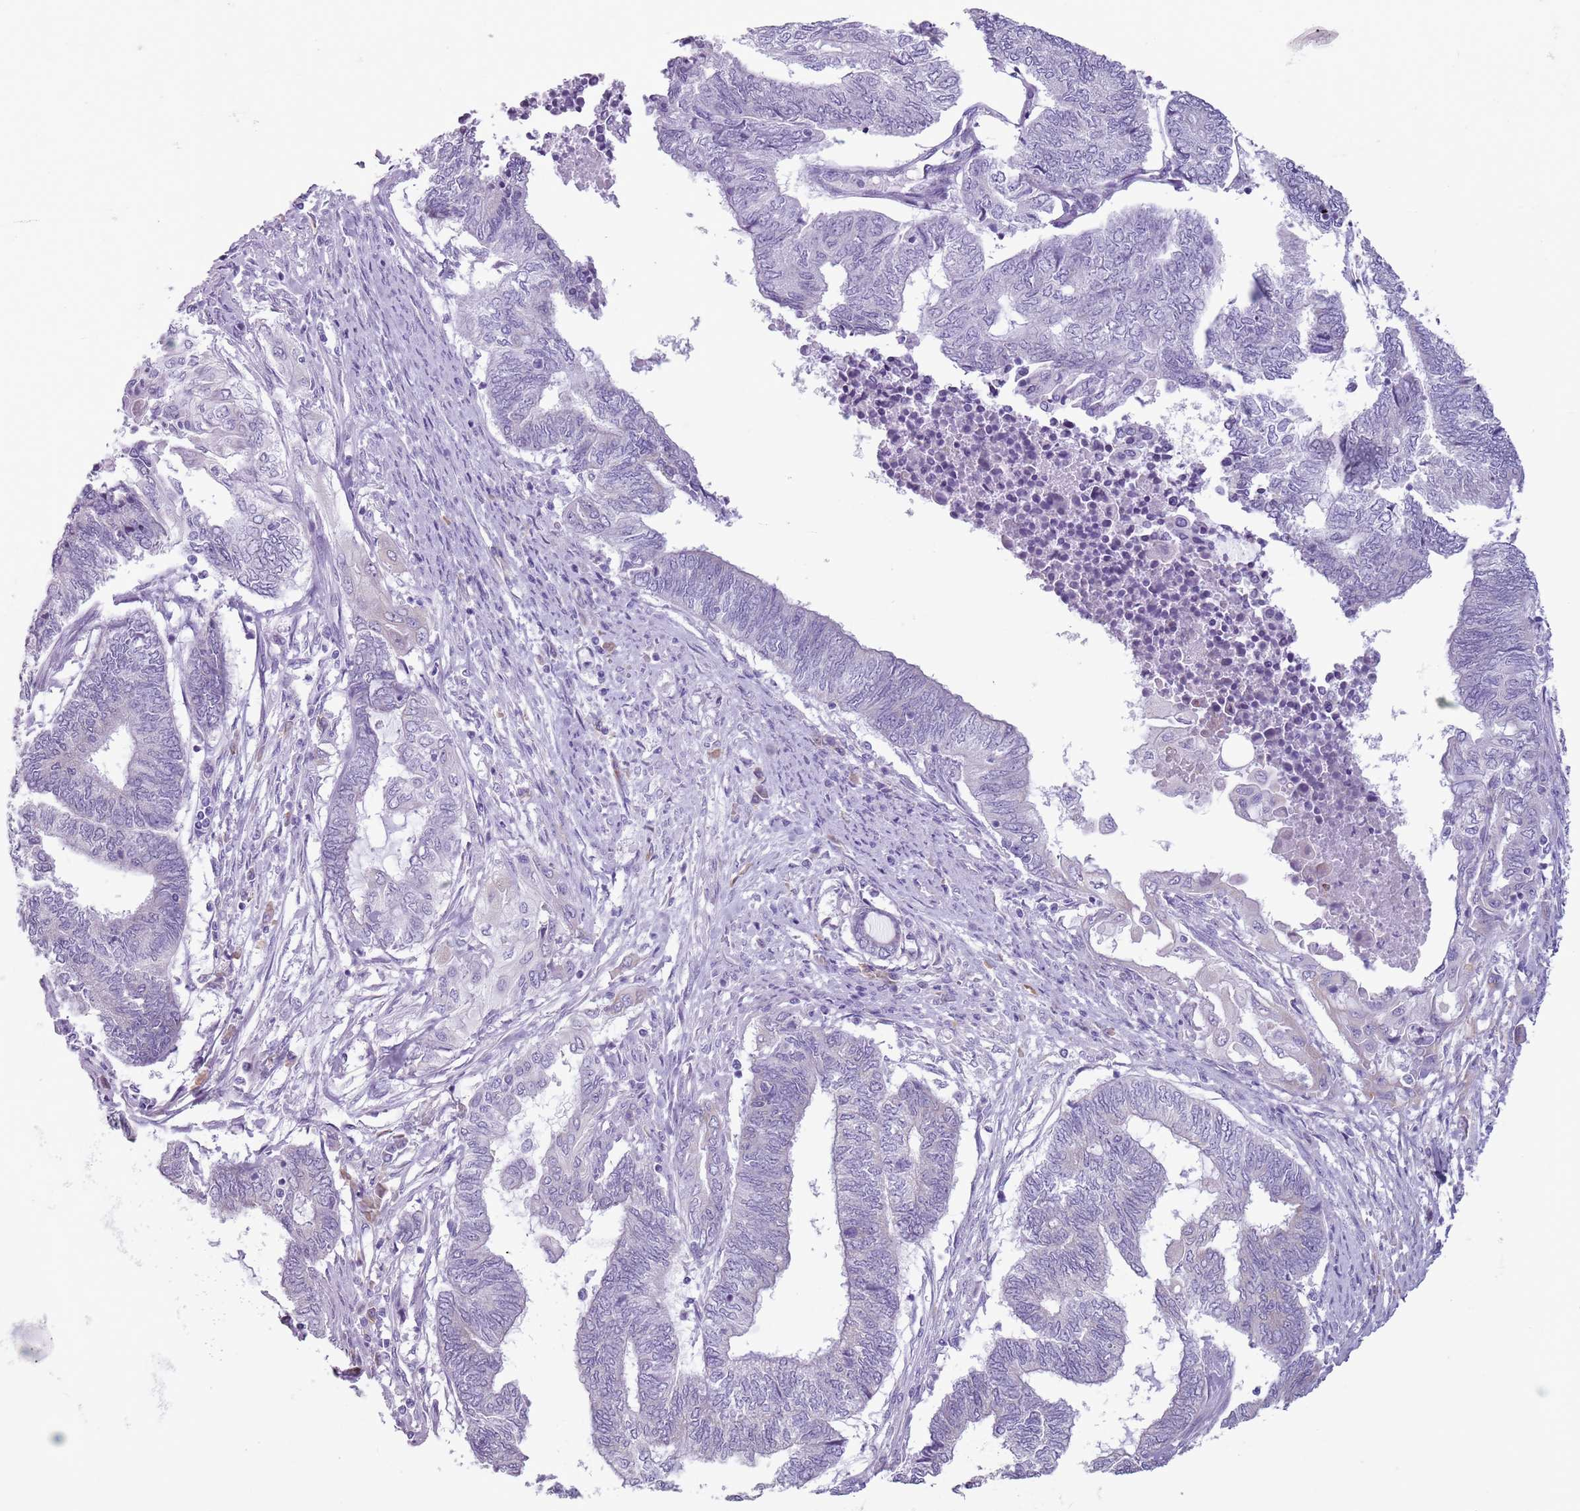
{"staining": {"intensity": "negative", "quantity": "none", "location": "none"}, "tissue": "endometrial cancer", "cell_type": "Tumor cells", "image_type": "cancer", "snomed": [{"axis": "morphology", "description": "Adenocarcinoma, NOS"}, {"axis": "topography", "description": "Uterus"}, {"axis": "topography", "description": "Endometrium"}], "caption": "A photomicrograph of human endometrial adenocarcinoma is negative for staining in tumor cells.", "gene": "HYOU1", "patient": {"sex": "female", "age": 70}}